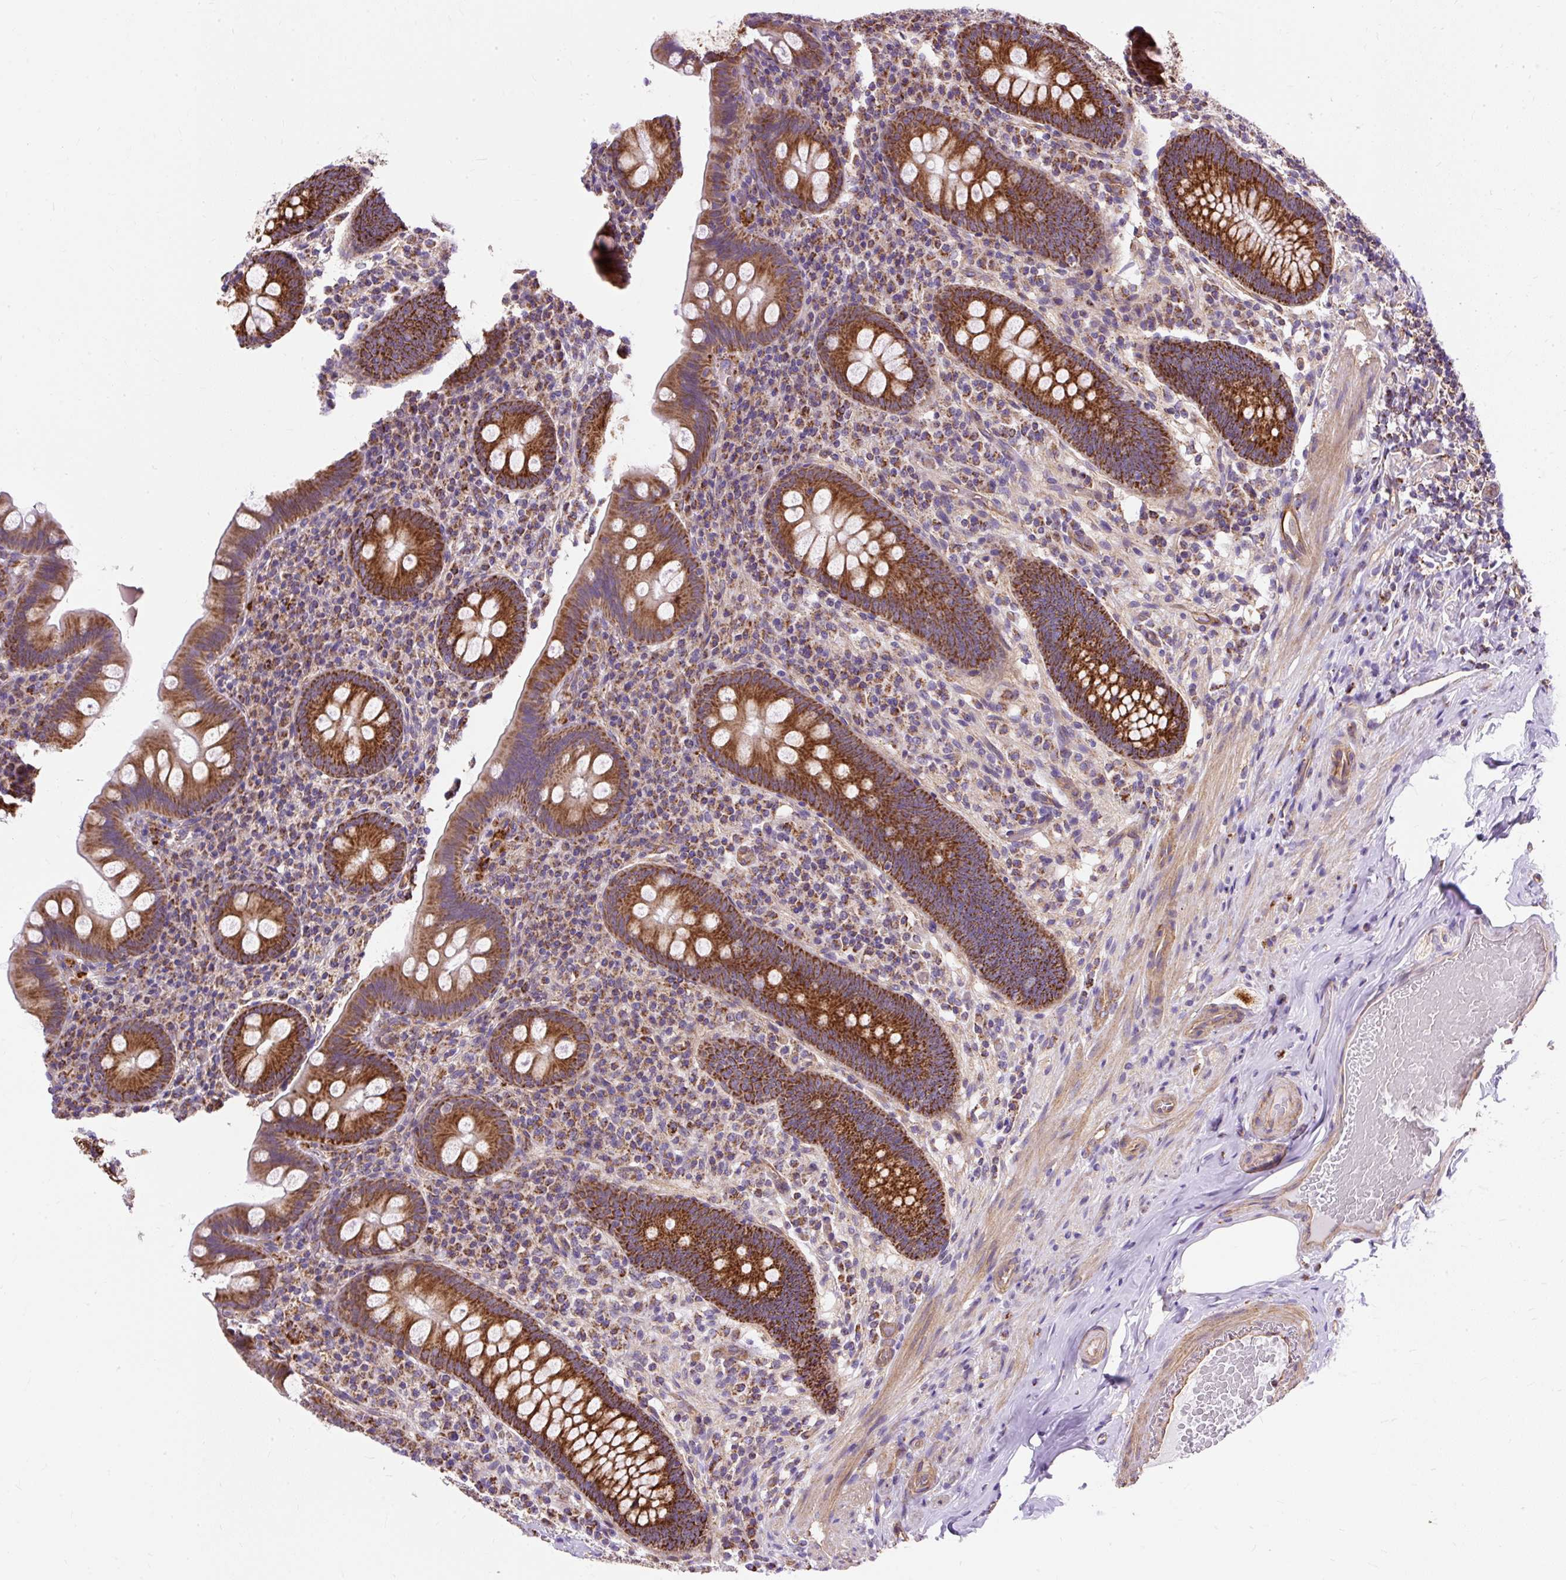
{"staining": {"intensity": "strong", "quantity": ">75%", "location": "cytoplasmic/membranous"}, "tissue": "appendix", "cell_type": "Glandular cells", "image_type": "normal", "snomed": [{"axis": "morphology", "description": "Normal tissue, NOS"}, {"axis": "topography", "description": "Appendix"}], "caption": "The image demonstrates staining of benign appendix, revealing strong cytoplasmic/membranous protein staining (brown color) within glandular cells.", "gene": "CEP290", "patient": {"sex": "male", "age": 71}}